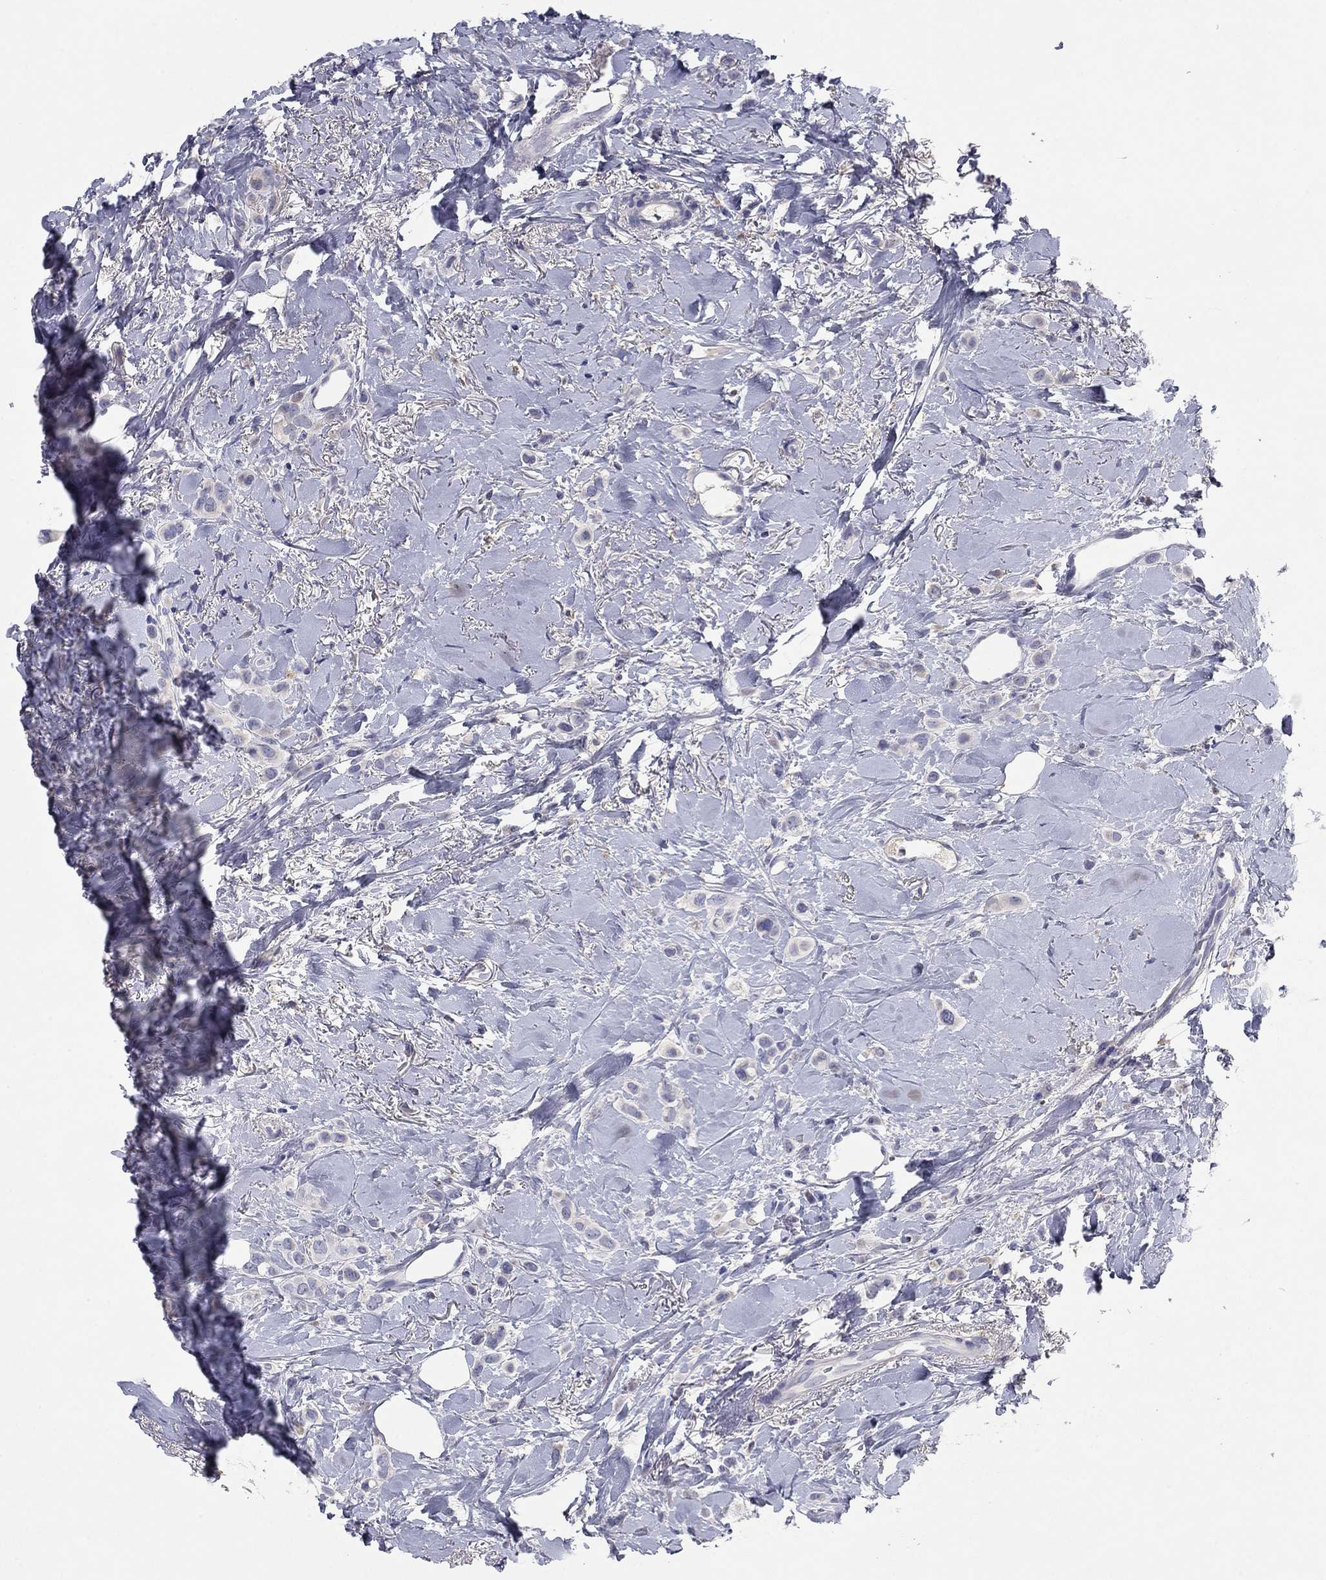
{"staining": {"intensity": "negative", "quantity": "none", "location": "none"}, "tissue": "breast cancer", "cell_type": "Tumor cells", "image_type": "cancer", "snomed": [{"axis": "morphology", "description": "Lobular carcinoma"}, {"axis": "topography", "description": "Breast"}], "caption": "Breast lobular carcinoma stained for a protein using immunohistochemistry shows no staining tumor cells.", "gene": "CNTNAP4", "patient": {"sex": "female", "age": 66}}